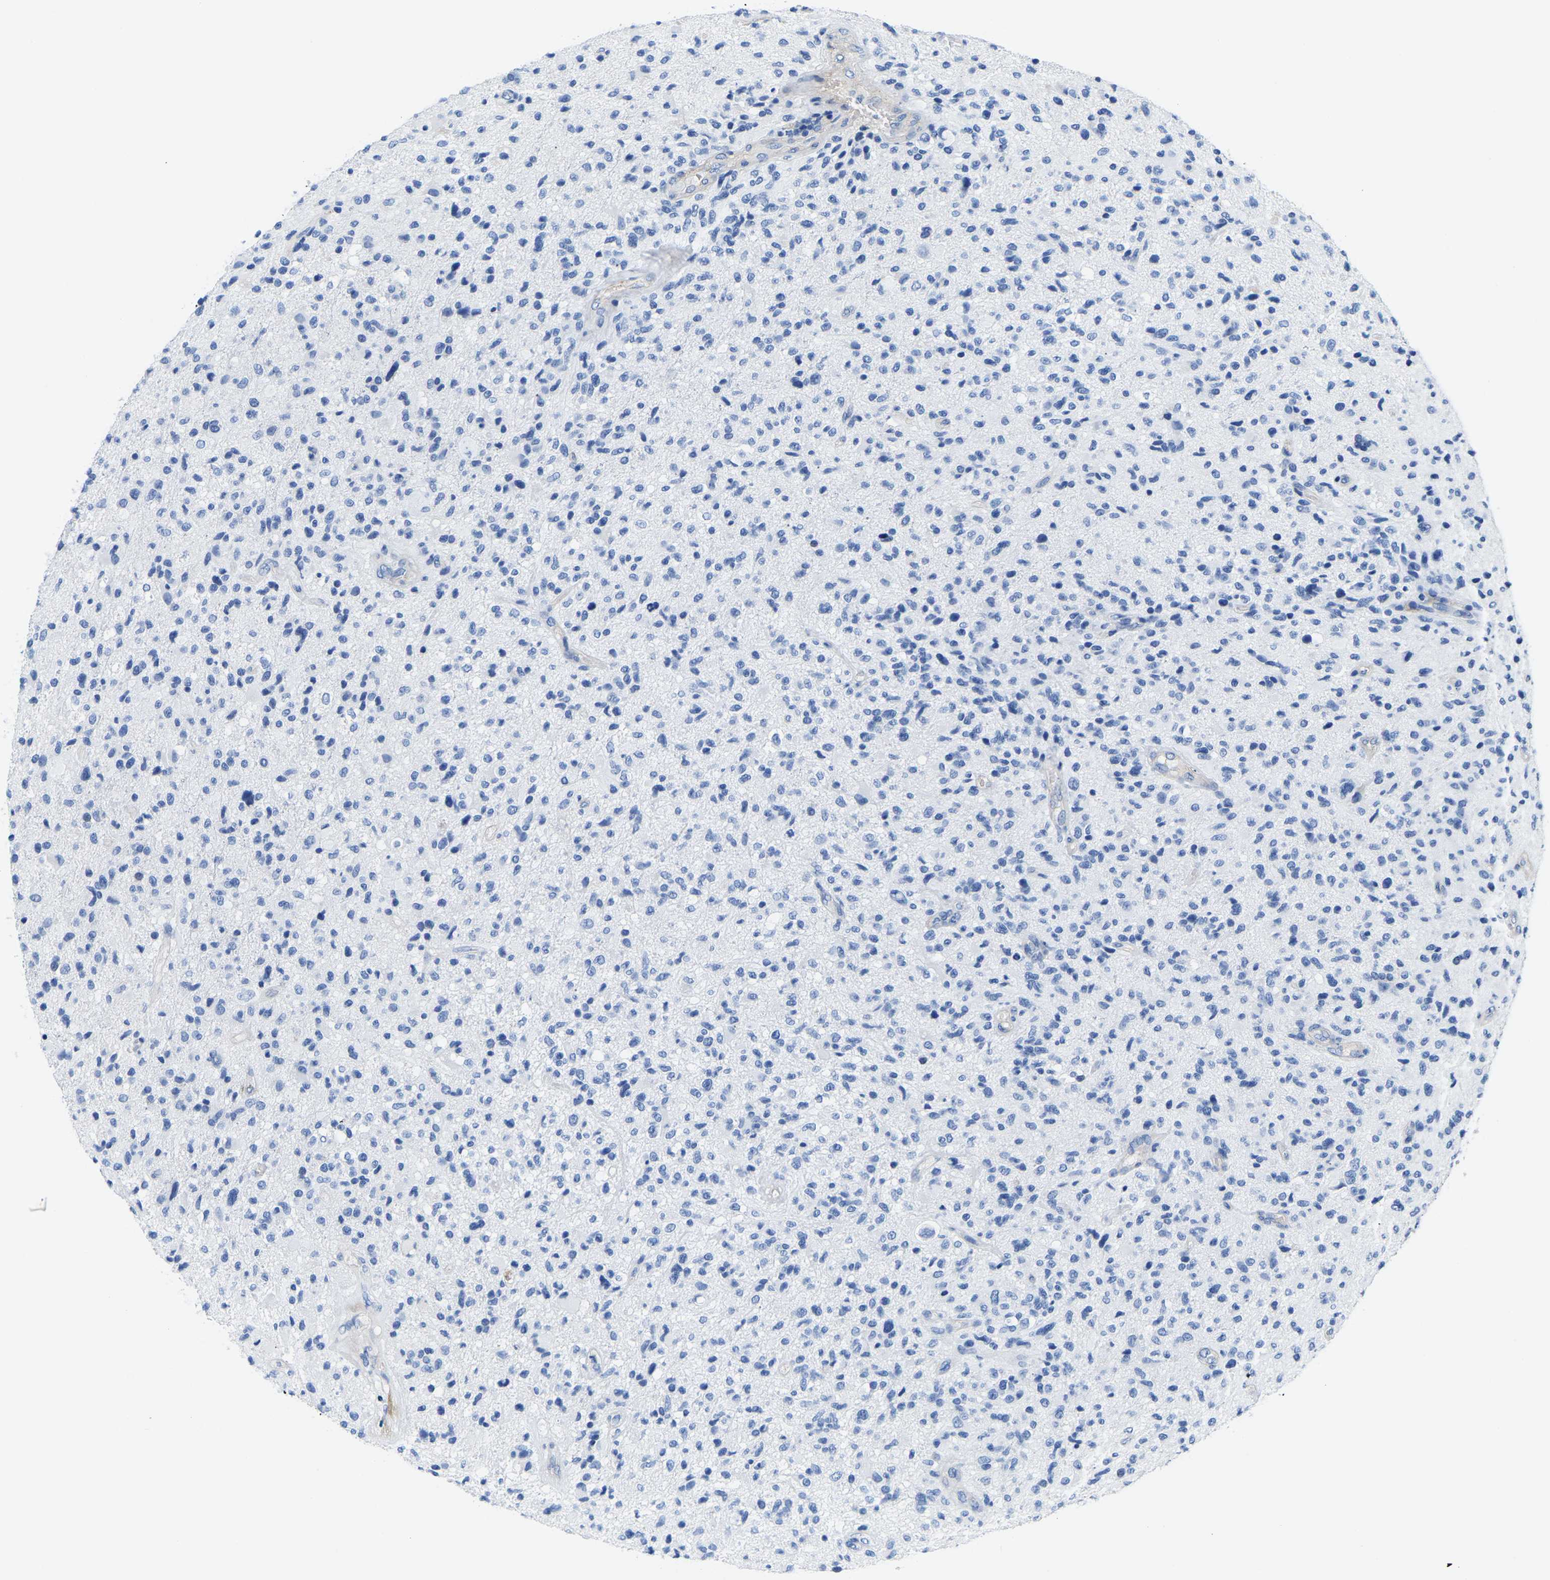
{"staining": {"intensity": "negative", "quantity": "none", "location": "none"}, "tissue": "glioma", "cell_type": "Tumor cells", "image_type": "cancer", "snomed": [{"axis": "morphology", "description": "Glioma, malignant, High grade"}, {"axis": "topography", "description": "Brain"}], "caption": "Tumor cells are negative for brown protein staining in high-grade glioma (malignant).", "gene": "UPK3A", "patient": {"sex": "male", "age": 72}}